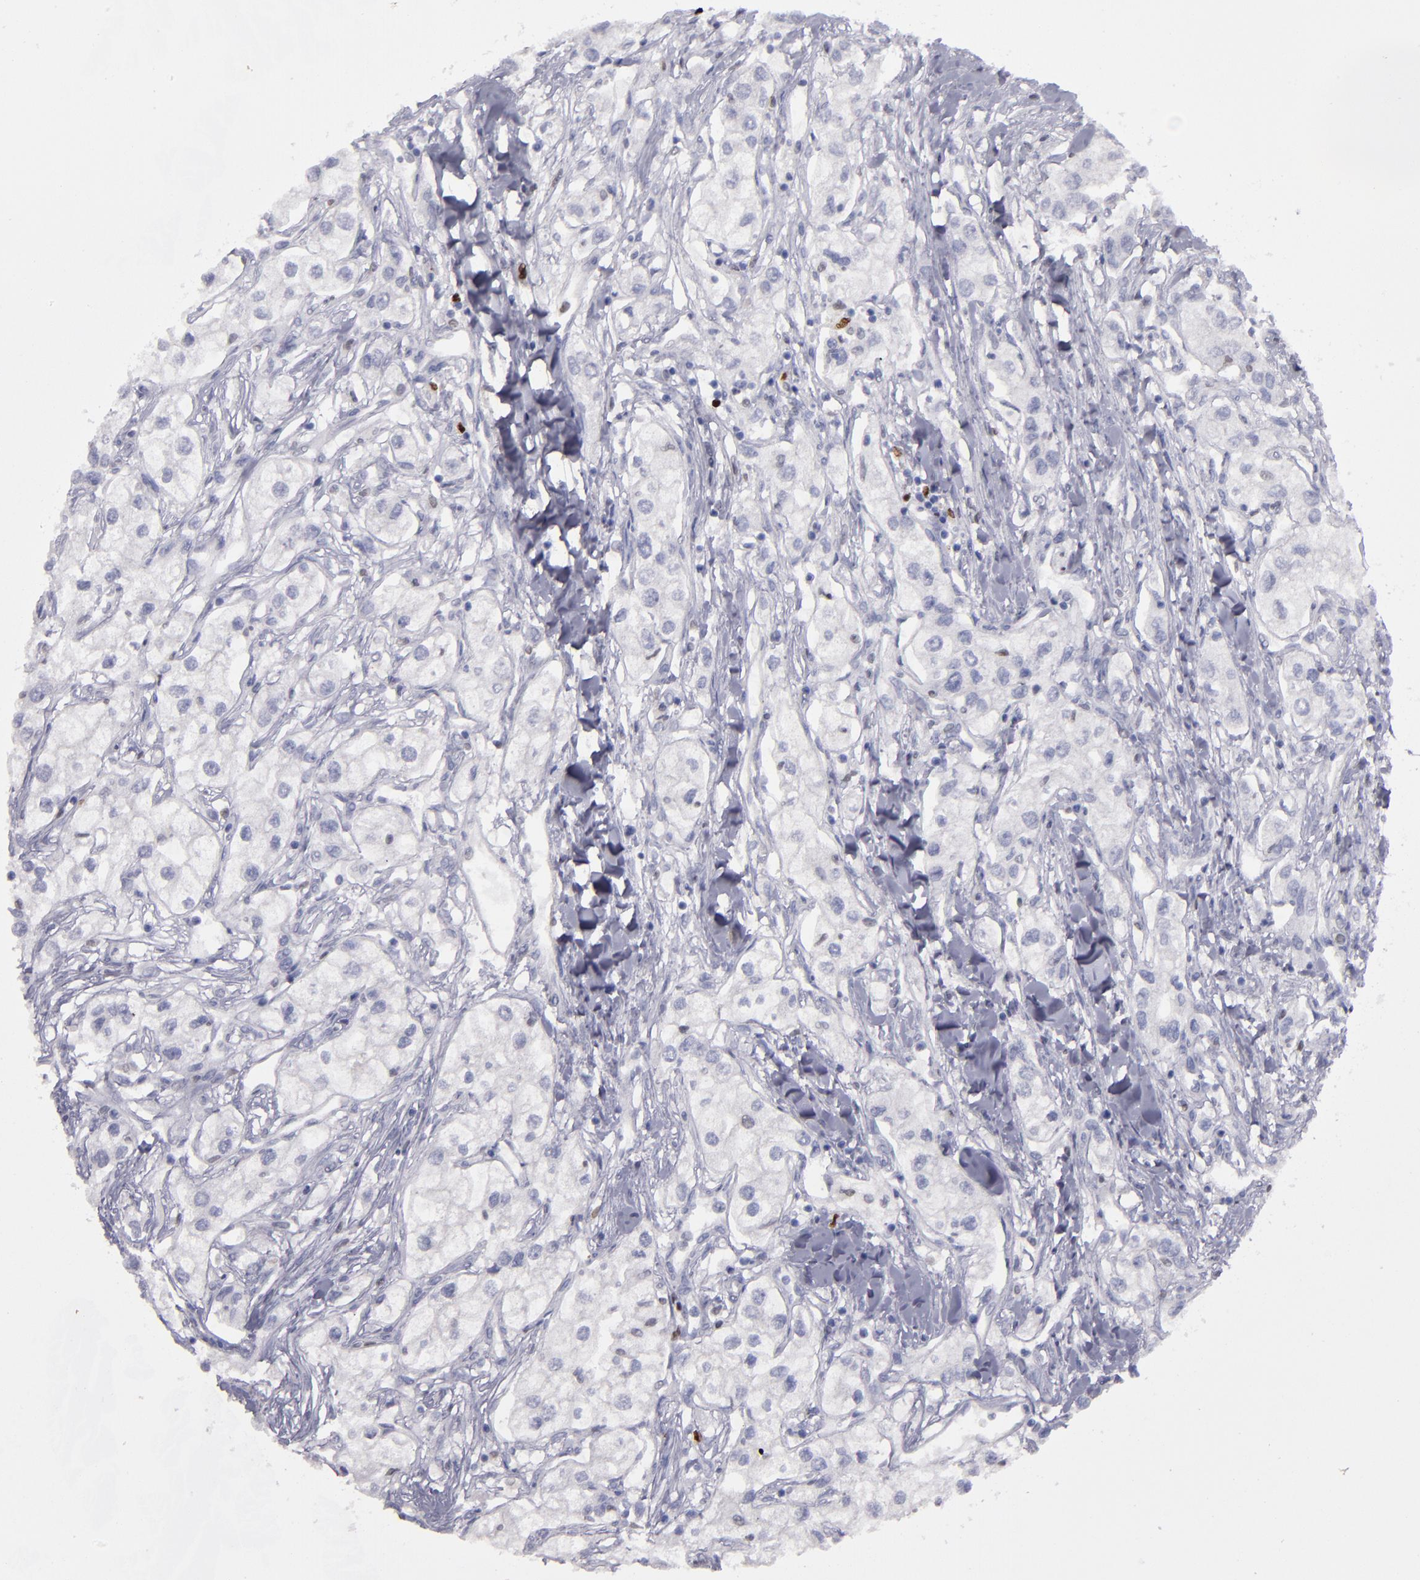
{"staining": {"intensity": "negative", "quantity": "none", "location": "none"}, "tissue": "renal cancer", "cell_type": "Tumor cells", "image_type": "cancer", "snomed": [{"axis": "morphology", "description": "Adenocarcinoma, NOS"}, {"axis": "topography", "description": "Kidney"}], "caption": "Tumor cells are negative for brown protein staining in adenocarcinoma (renal).", "gene": "IRF8", "patient": {"sex": "male", "age": 57}}